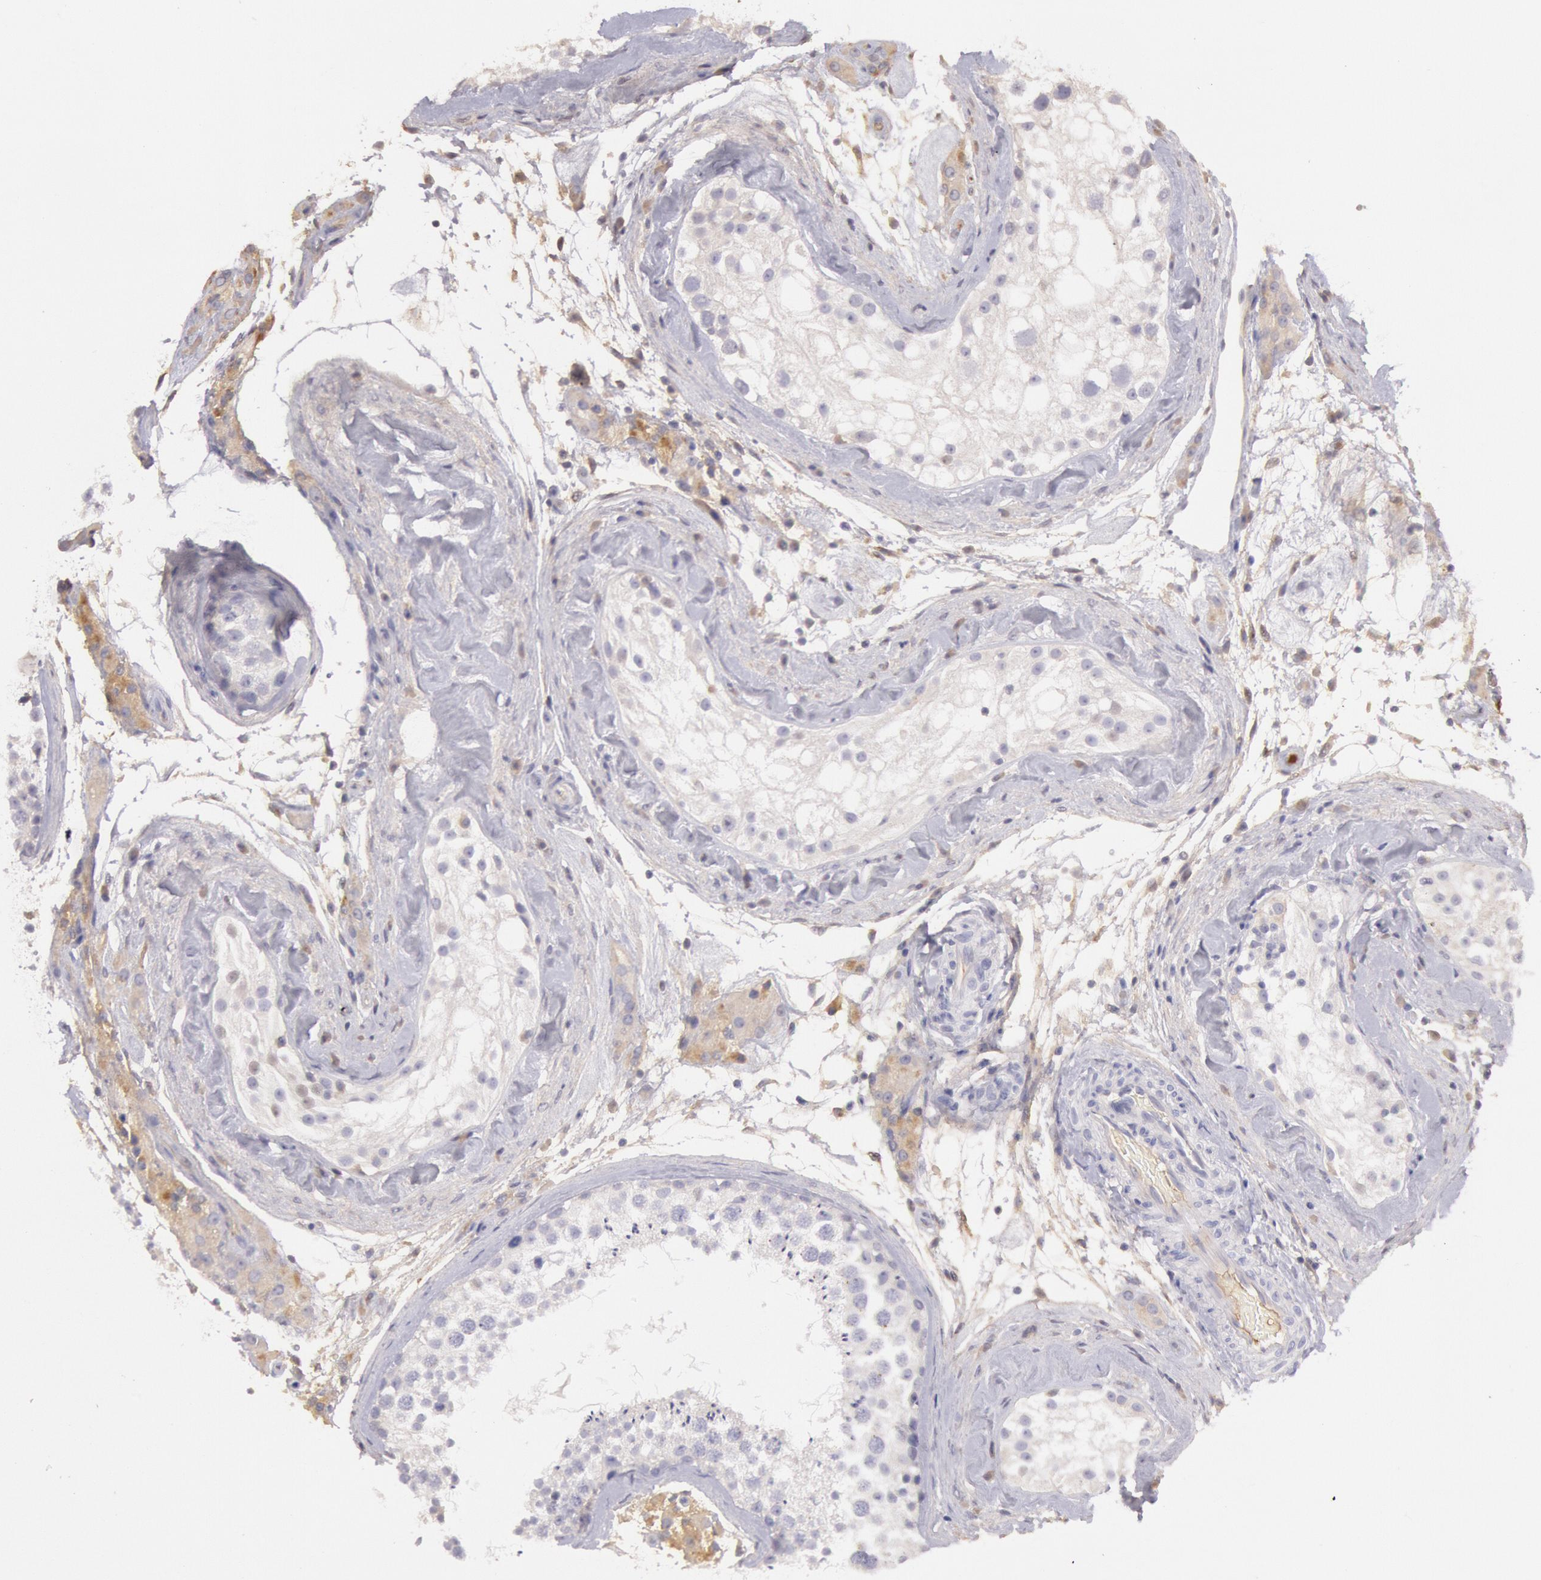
{"staining": {"intensity": "negative", "quantity": "none", "location": "none"}, "tissue": "testis", "cell_type": "Cells in seminiferous ducts", "image_type": "normal", "snomed": [{"axis": "morphology", "description": "Normal tissue, NOS"}, {"axis": "topography", "description": "Testis"}], "caption": "Histopathology image shows no significant protein expression in cells in seminiferous ducts of benign testis. Brightfield microscopy of IHC stained with DAB (brown) and hematoxylin (blue), captured at high magnification.", "gene": "C1R", "patient": {"sex": "male", "age": 46}}